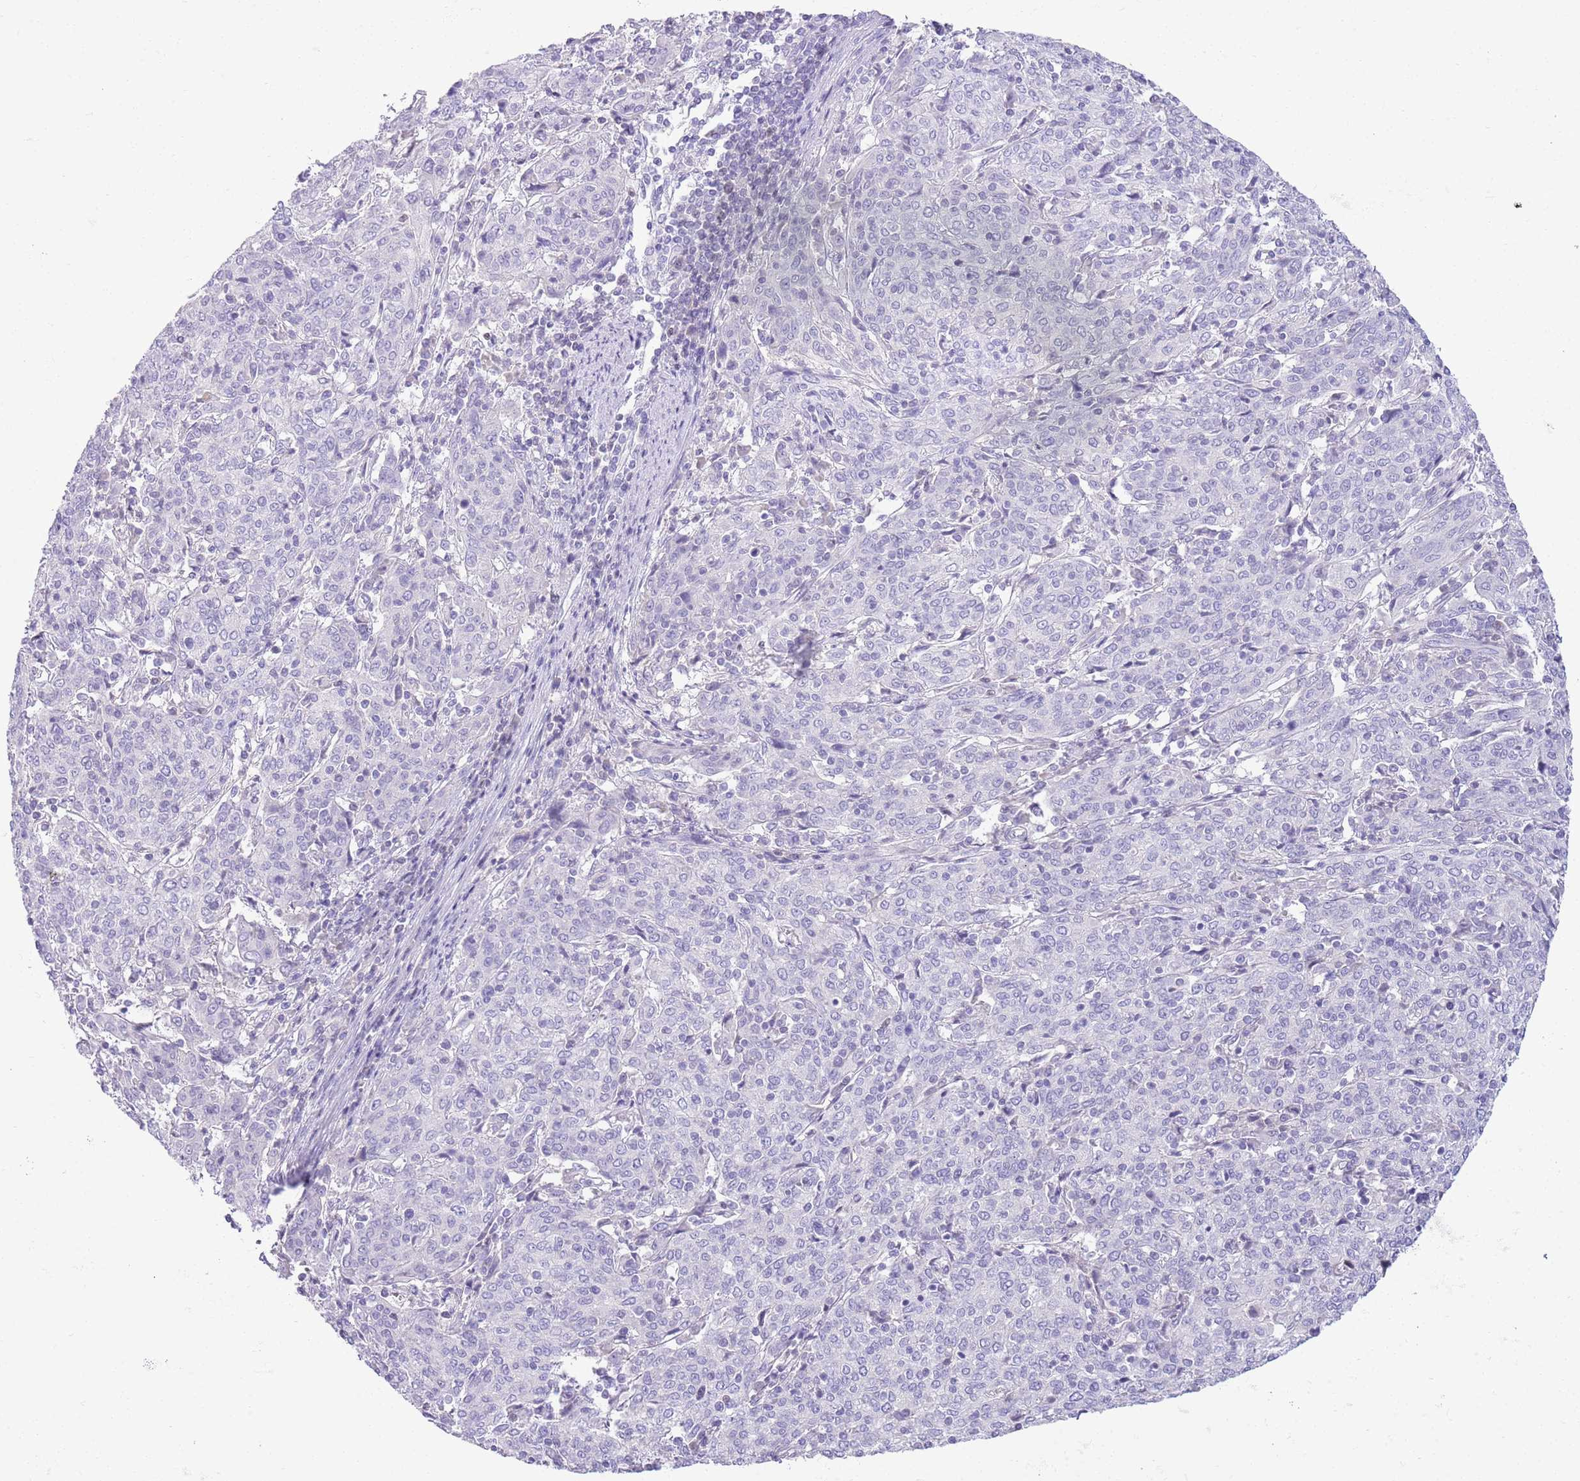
{"staining": {"intensity": "negative", "quantity": "none", "location": "none"}, "tissue": "cervical cancer", "cell_type": "Tumor cells", "image_type": "cancer", "snomed": [{"axis": "morphology", "description": "Squamous cell carcinoma, NOS"}, {"axis": "topography", "description": "Cervix"}], "caption": "Tumor cells show no significant positivity in cervical cancer.", "gene": "TOX2", "patient": {"sex": "female", "age": 67}}